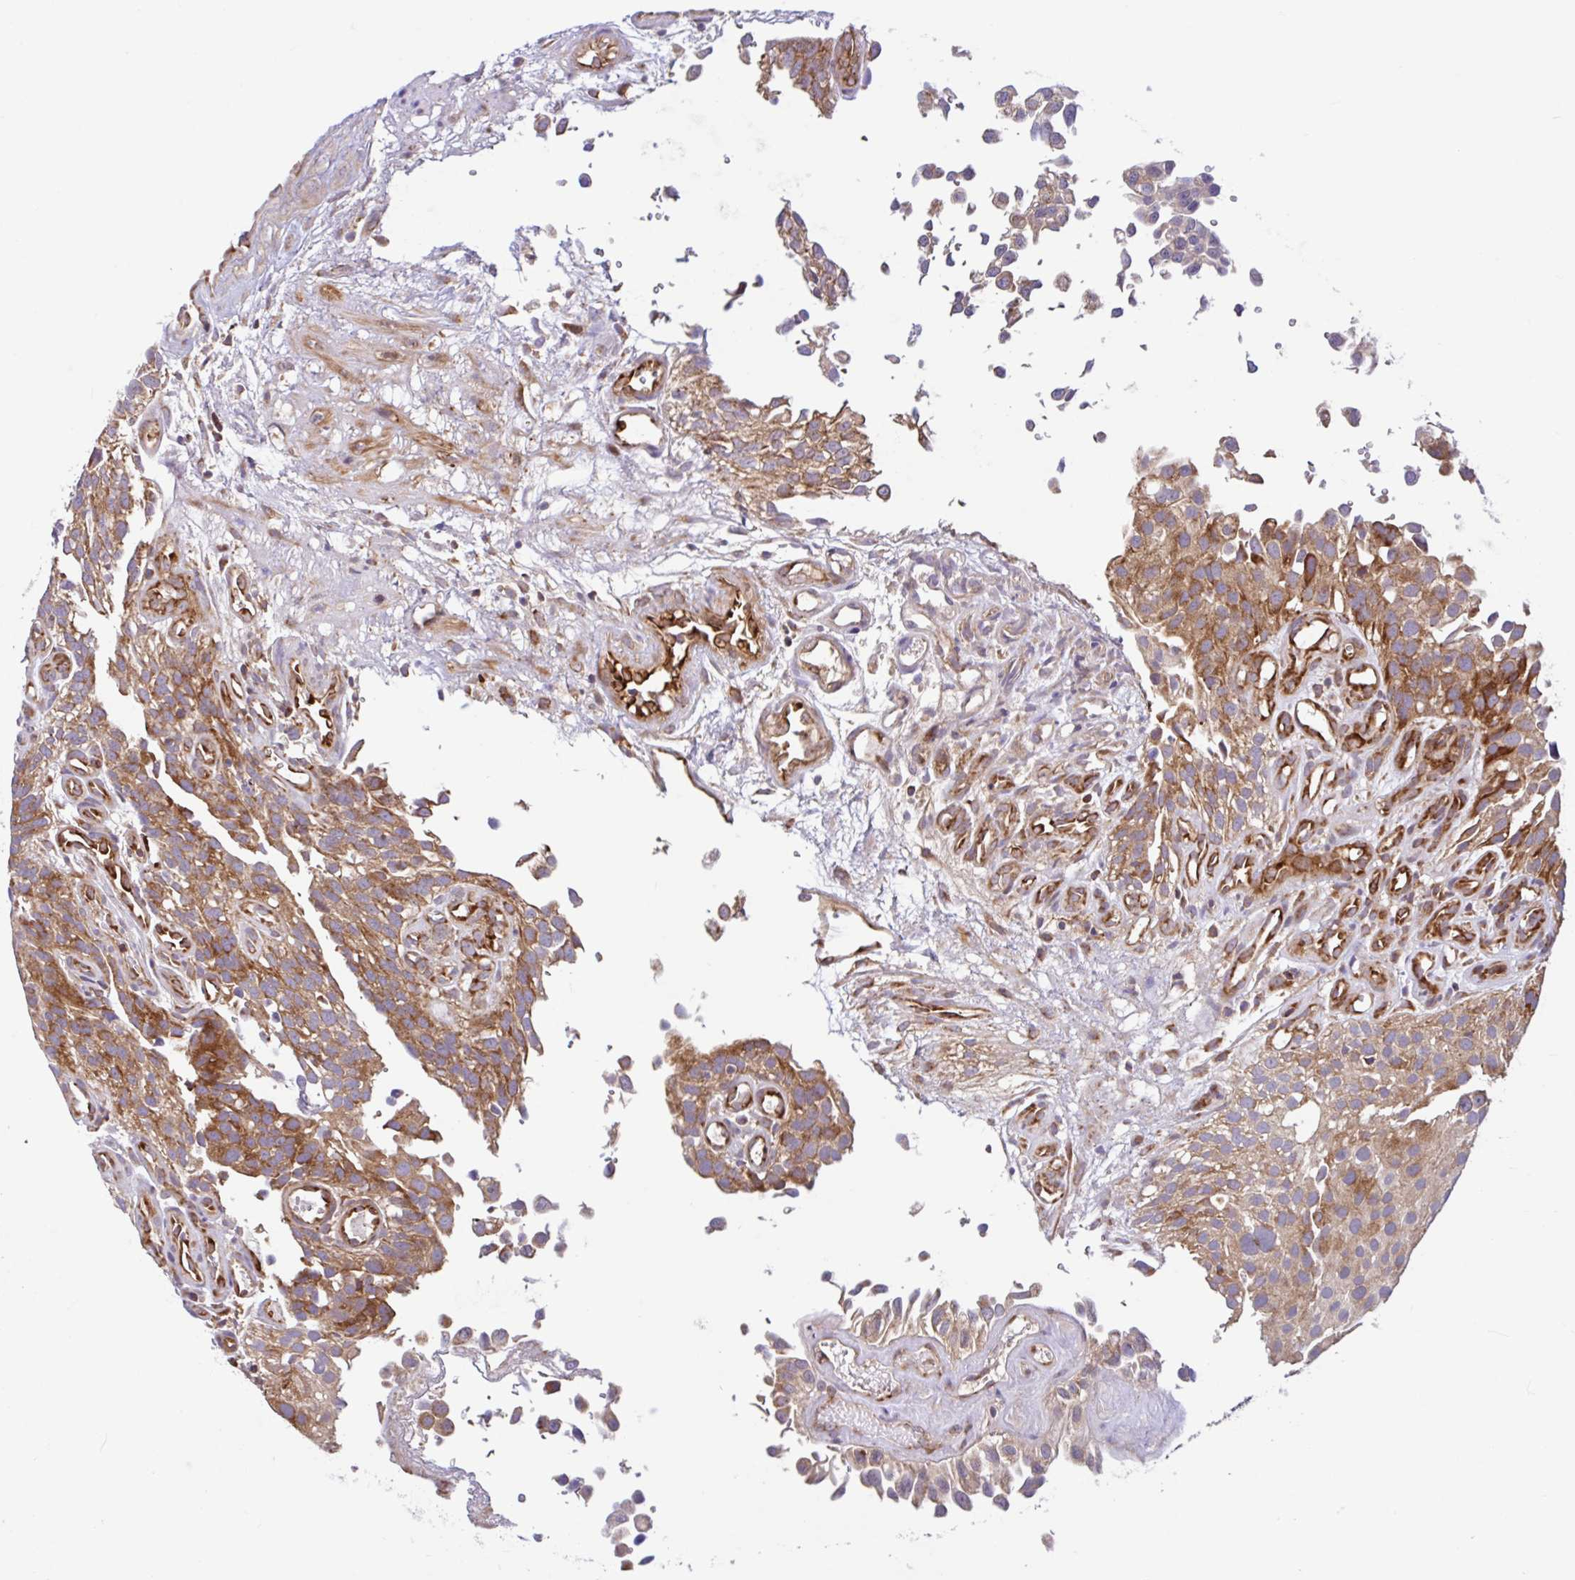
{"staining": {"intensity": "moderate", "quantity": ">75%", "location": "cytoplasmic/membranous"}, "tissue": "urothelial cancer", "cell_type": "Tumor cells", "image_type": "cancer", "snomed": [{"axis": "morphology", "description": "Urothelial carcinoma, NOS"}, {"axis": "topography", "description": "Urinary bladder"}], "caption": "Moderate cytoplasmic/membranous expression is appreciated in about >75% of tumor cells in transitional cell carcinoma.", "gene": "NTPCR", "patient": {"sex": "male", "age": 87}}